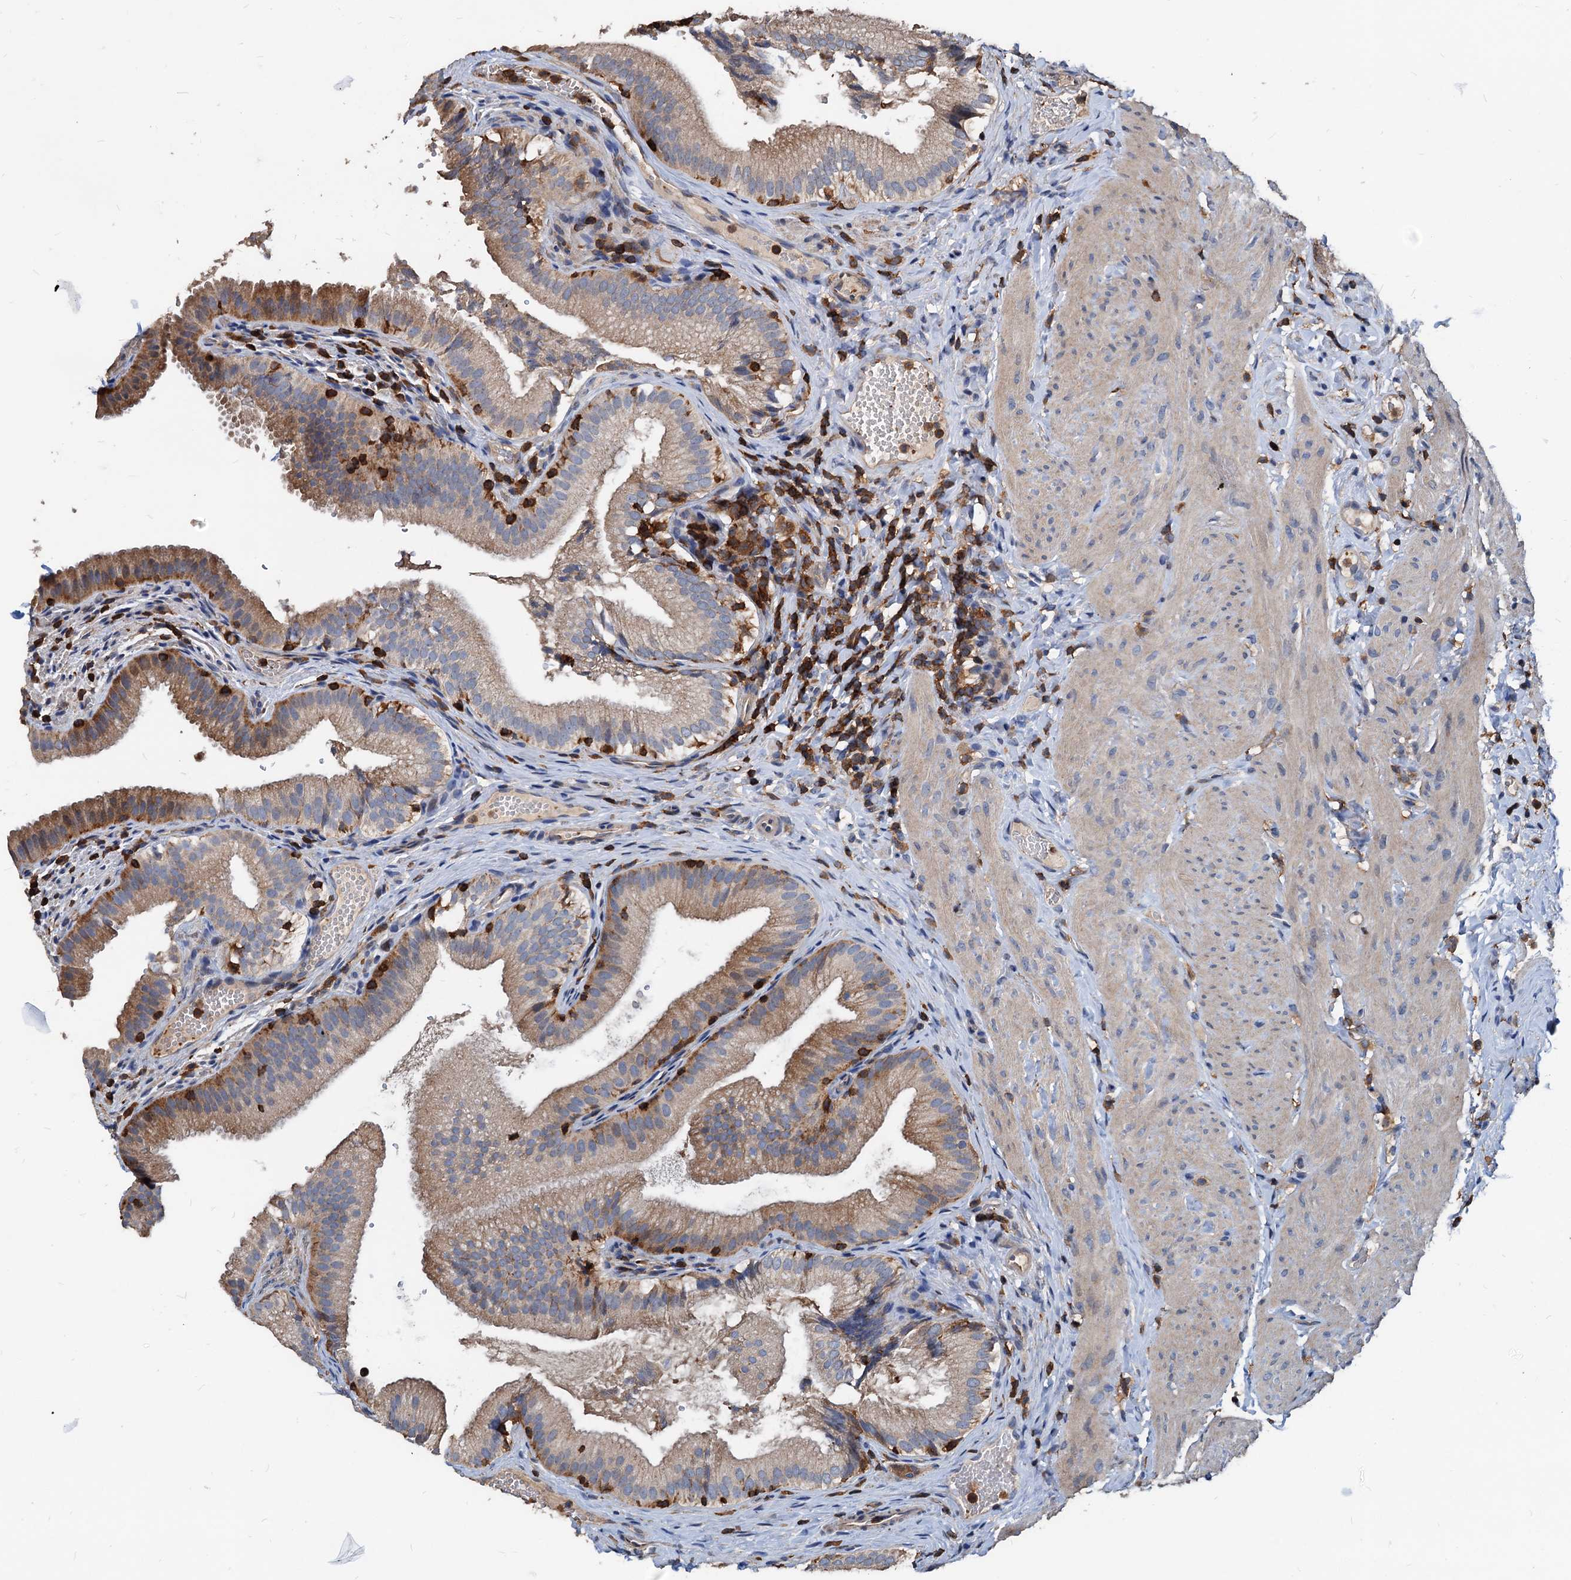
{"staining": {"intensity": "moderate", "quantity": "25%-75%", "location": "cytoplasmic/membranous"}, "tissue": "gallbladder", "cell_type": "Glandular cells", "image_type": "normal", "snomed": [{"axis": "morphology", "description": "Normal tissue, NOS"}, {"axis": "topography", "description": "Gallbladder"}], "caption": "Protein staining exhibits moderate cytoplasmic/membranous staining in approximately 25%-75% of glandular cells in unremarkable gallbladder. (IHC, brightfield microscopy, high magnification).", "gene": "LCP2", "patient": {"sex": "female", "age": 30}}